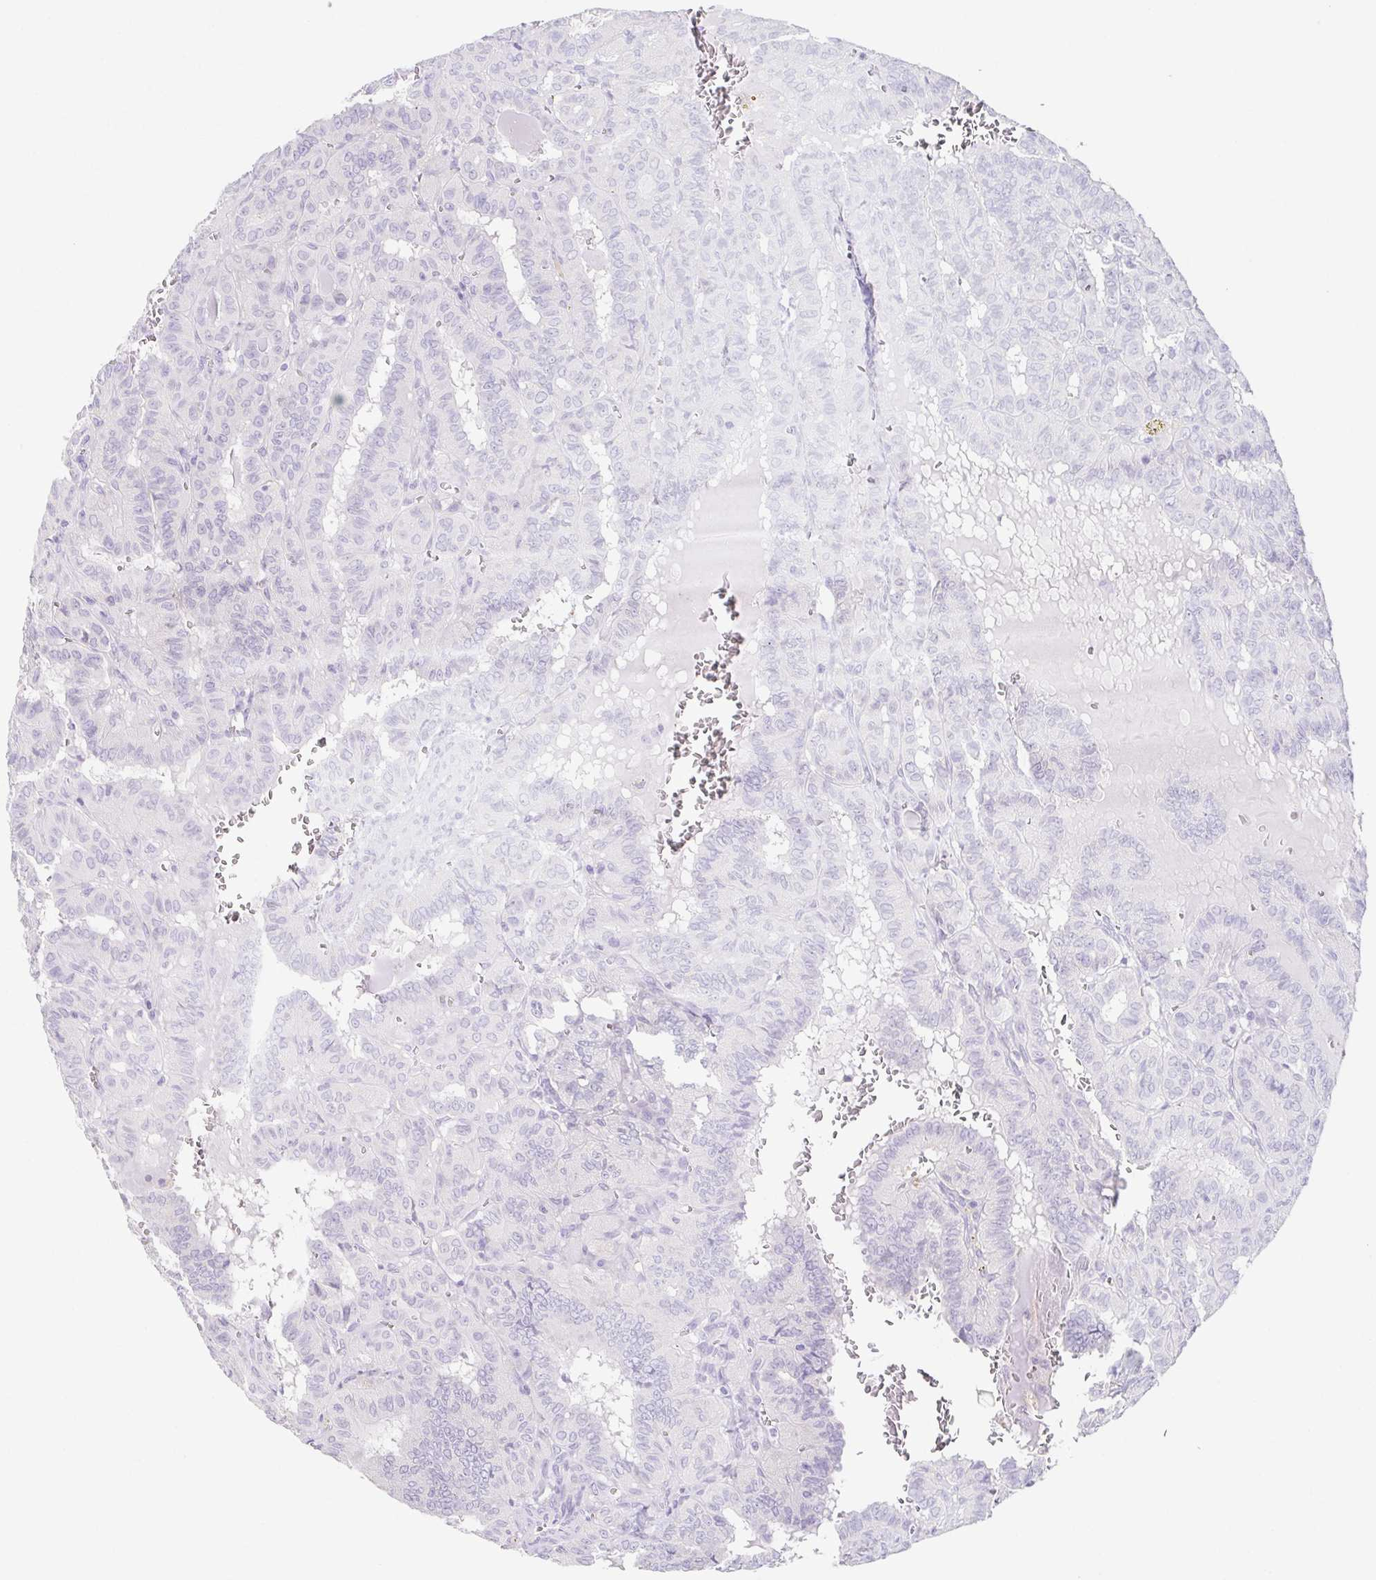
{"staining": {"intensity": "negative", "quantity": "none", "location": "none"}, "tissue": "thyroid cancer", "cell_type": "Tumor cells", "image_type": "cancer", "snomed": [{"axis": "morphology", "description": "Papillary adenocarcinoma, NOS"}, {"axis": "topography", "description": "Thyroid gland"}], "caption": "This is an IHC micrograph of thyroid papillary adenocarcinoma. There is no positivity in tumor cells.", "gene": "HDGFL1", "patient": {"sex": "female", "age": 21}}